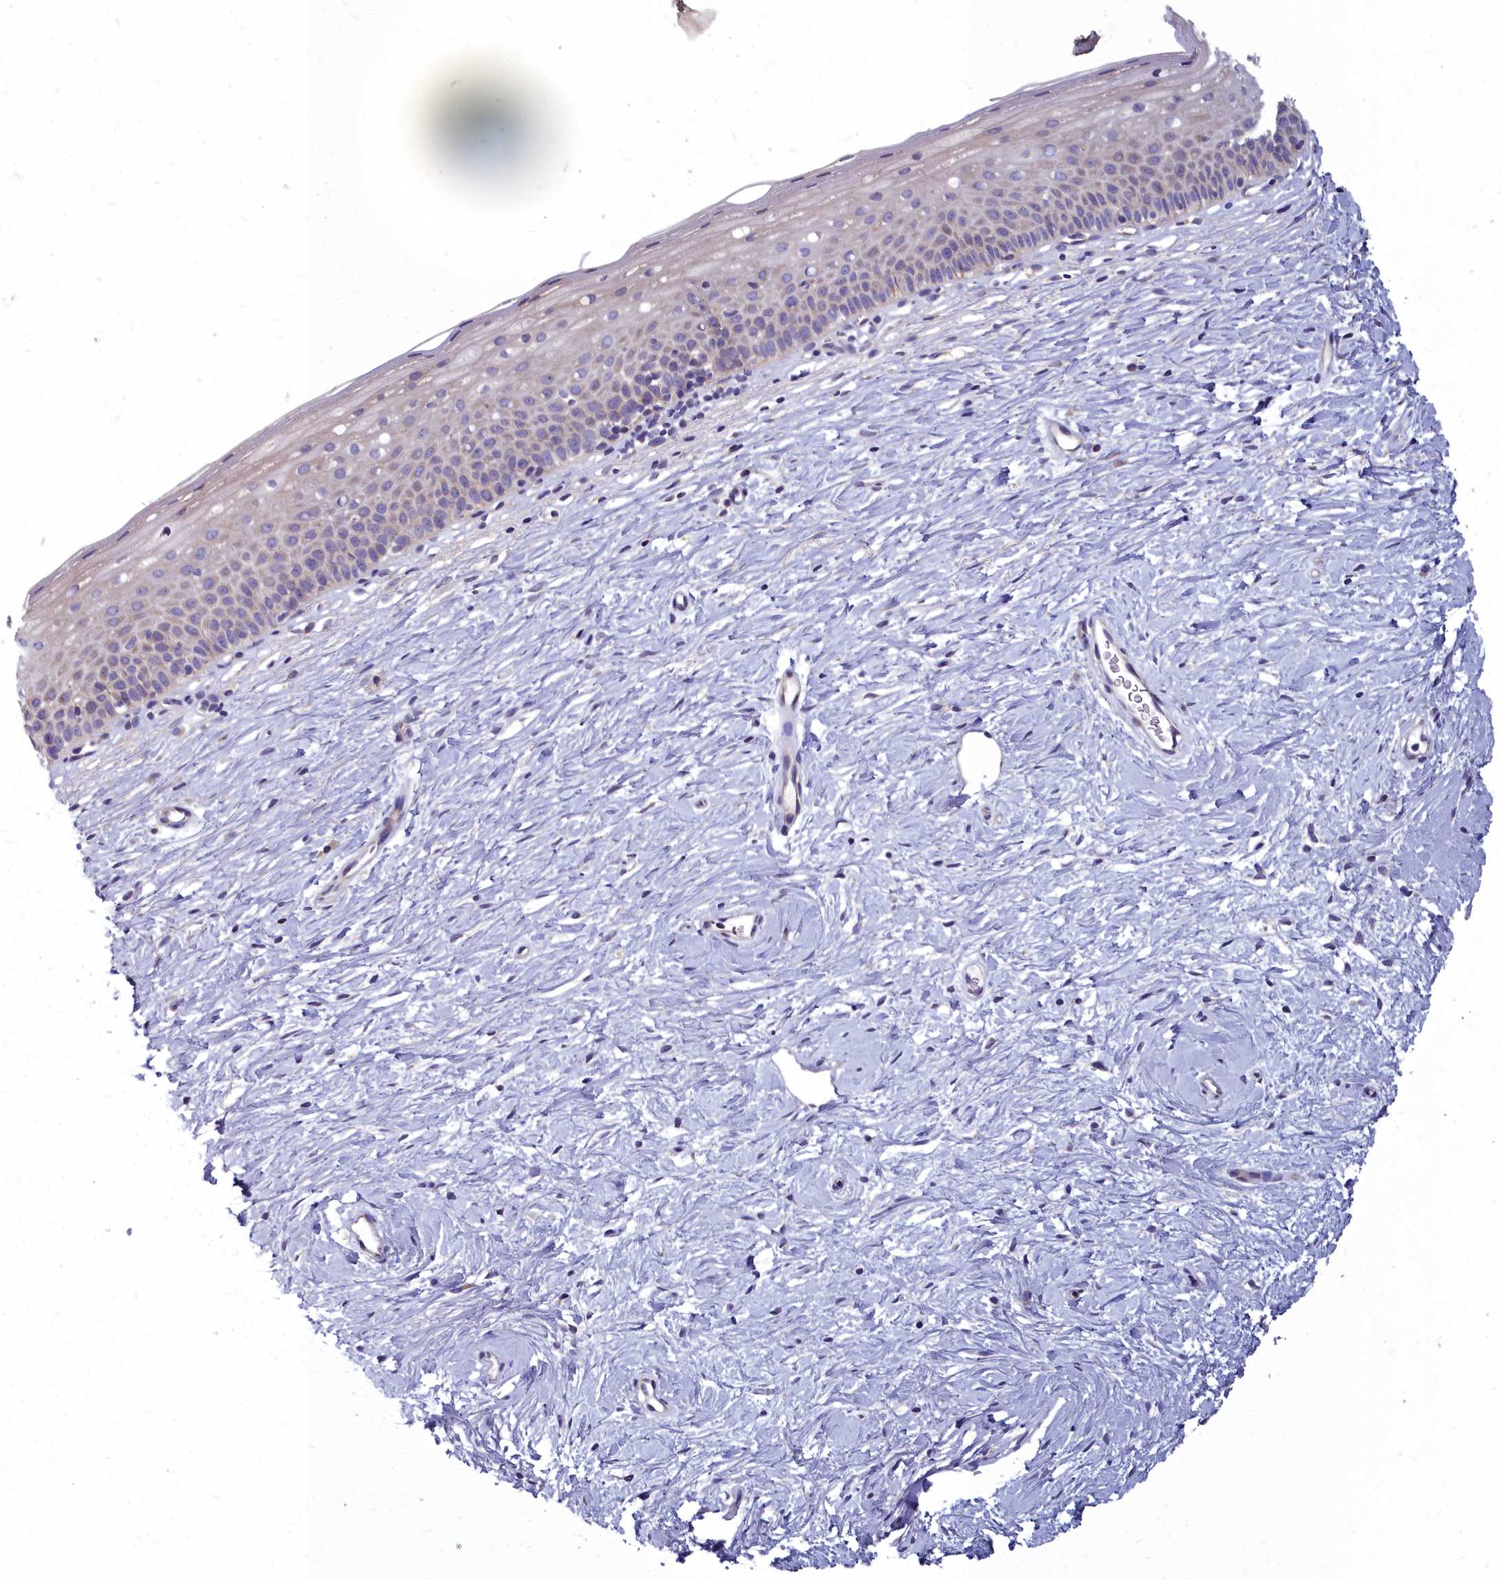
{"staining": {"intensity": "weak", "quantity": "<25%", "location": "cytoplasmic/membranous"}, "tissue": "cervix", "cell_type": "Squamous epithelial cells", "image_type": "normal", "snomed": [{"axis": "morphology", "description": "Normal tissue, NOS"}, {"axis": "topography", "description": "Cervix"}], "caption": "Immunohistochemistry micrograph of benign cervix stained for a protein (brown), which displays no positivity in squamous epithelial cells. (Stains: DAB immunohistochemistry (IHC) with hematoxylin counter stain, Microscopy: brightfield microscopy at high magnification).", "gene": "COX20", "patient": {"sex": "female", "age": 57}}